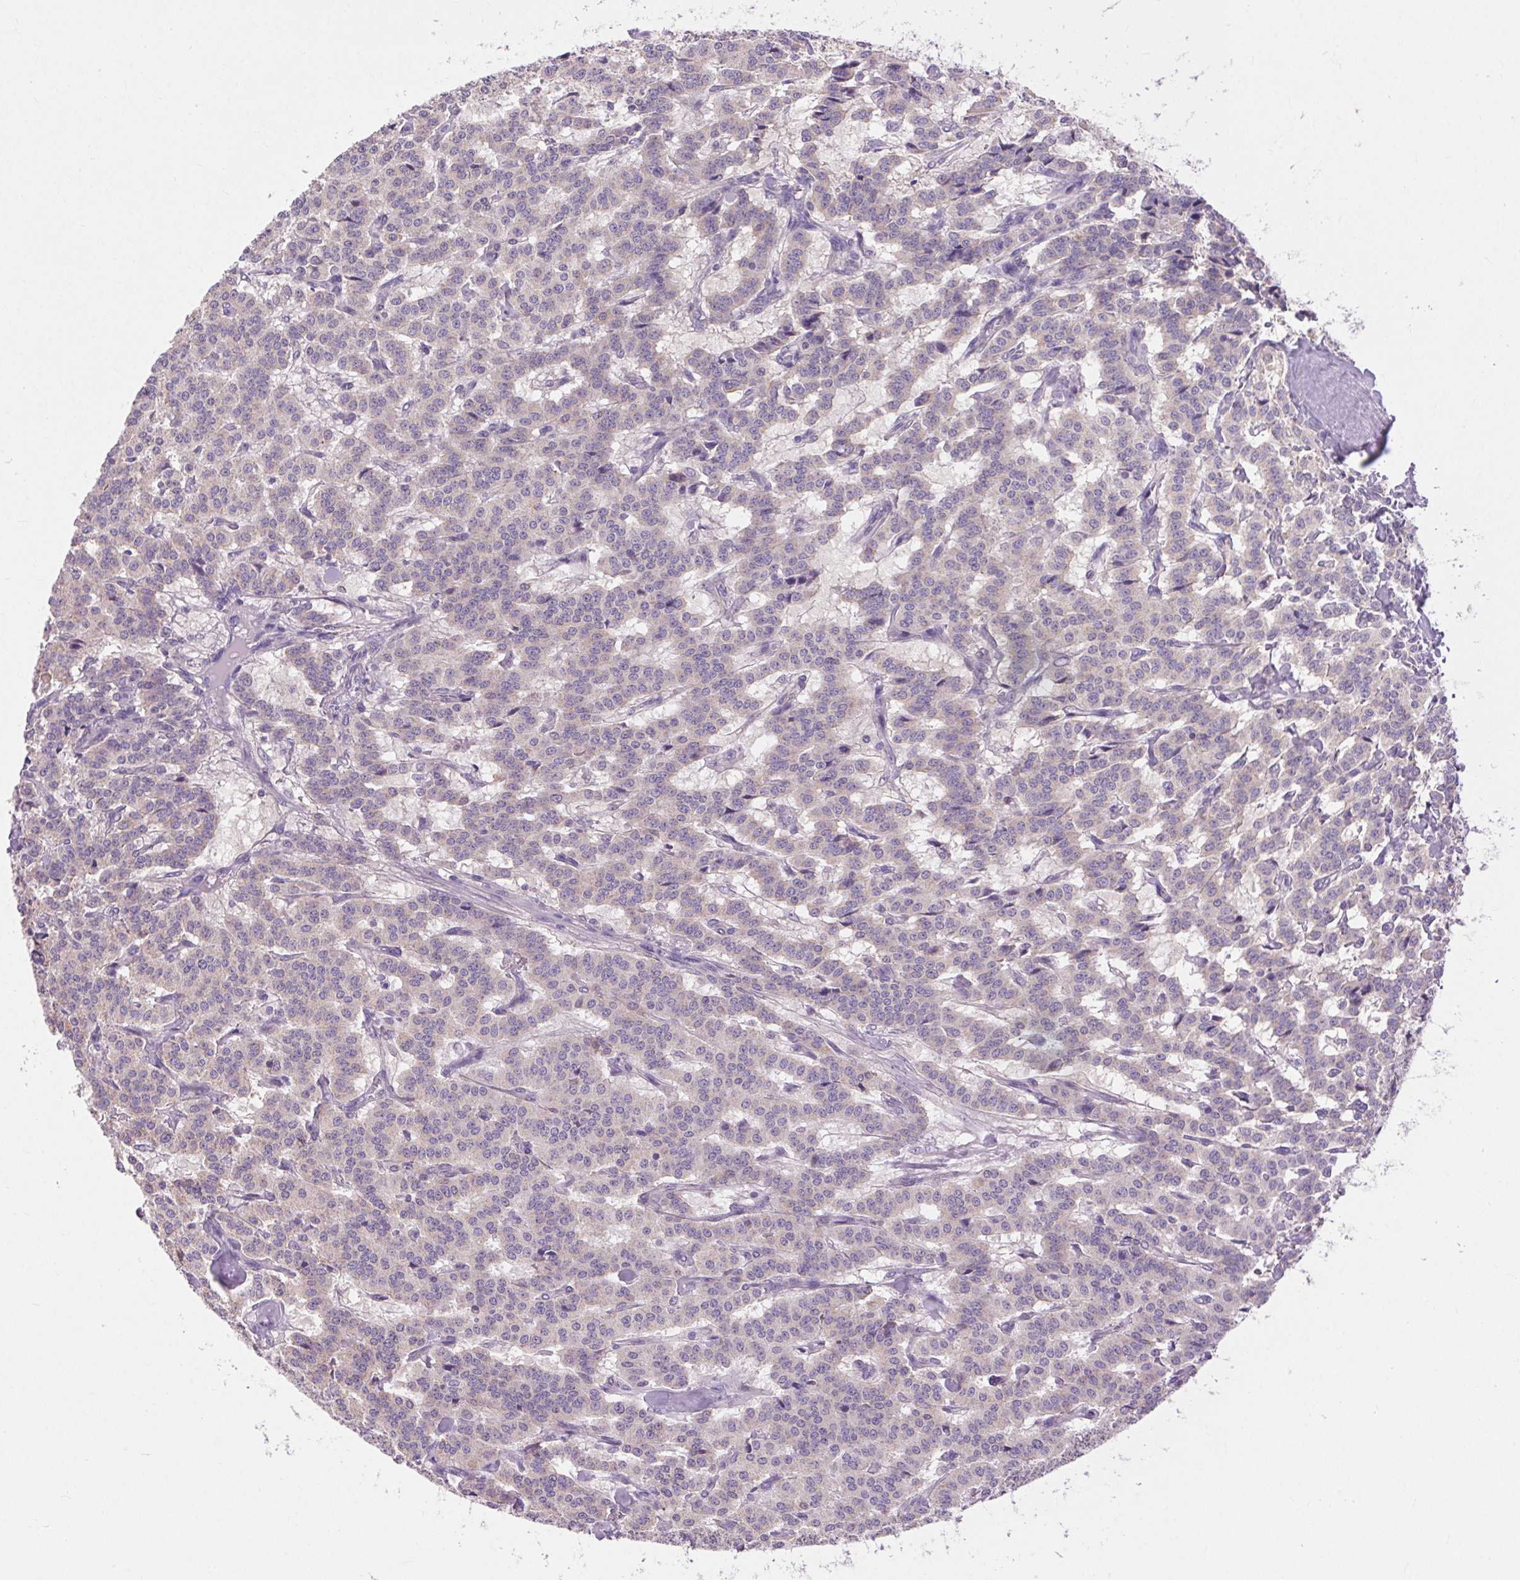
{"staining": {"intensity": "negative", "quantity": "none", "location": "none"}, "tissue": "carcinoid", "cell_type": "Tumor cells", "image_type": "cancer", "snomed": [{"axis": "morphology", "description": "Carcinoid, malignant, NOS"}, {"axis": "topography", "description": "Lung"}], "caption": "Immunohistochemical staining of carcinoid exhibits no significant expression in tumor cells.", "gene": "SOWAHC", "patient": {"sex": "female", "age": 46}}